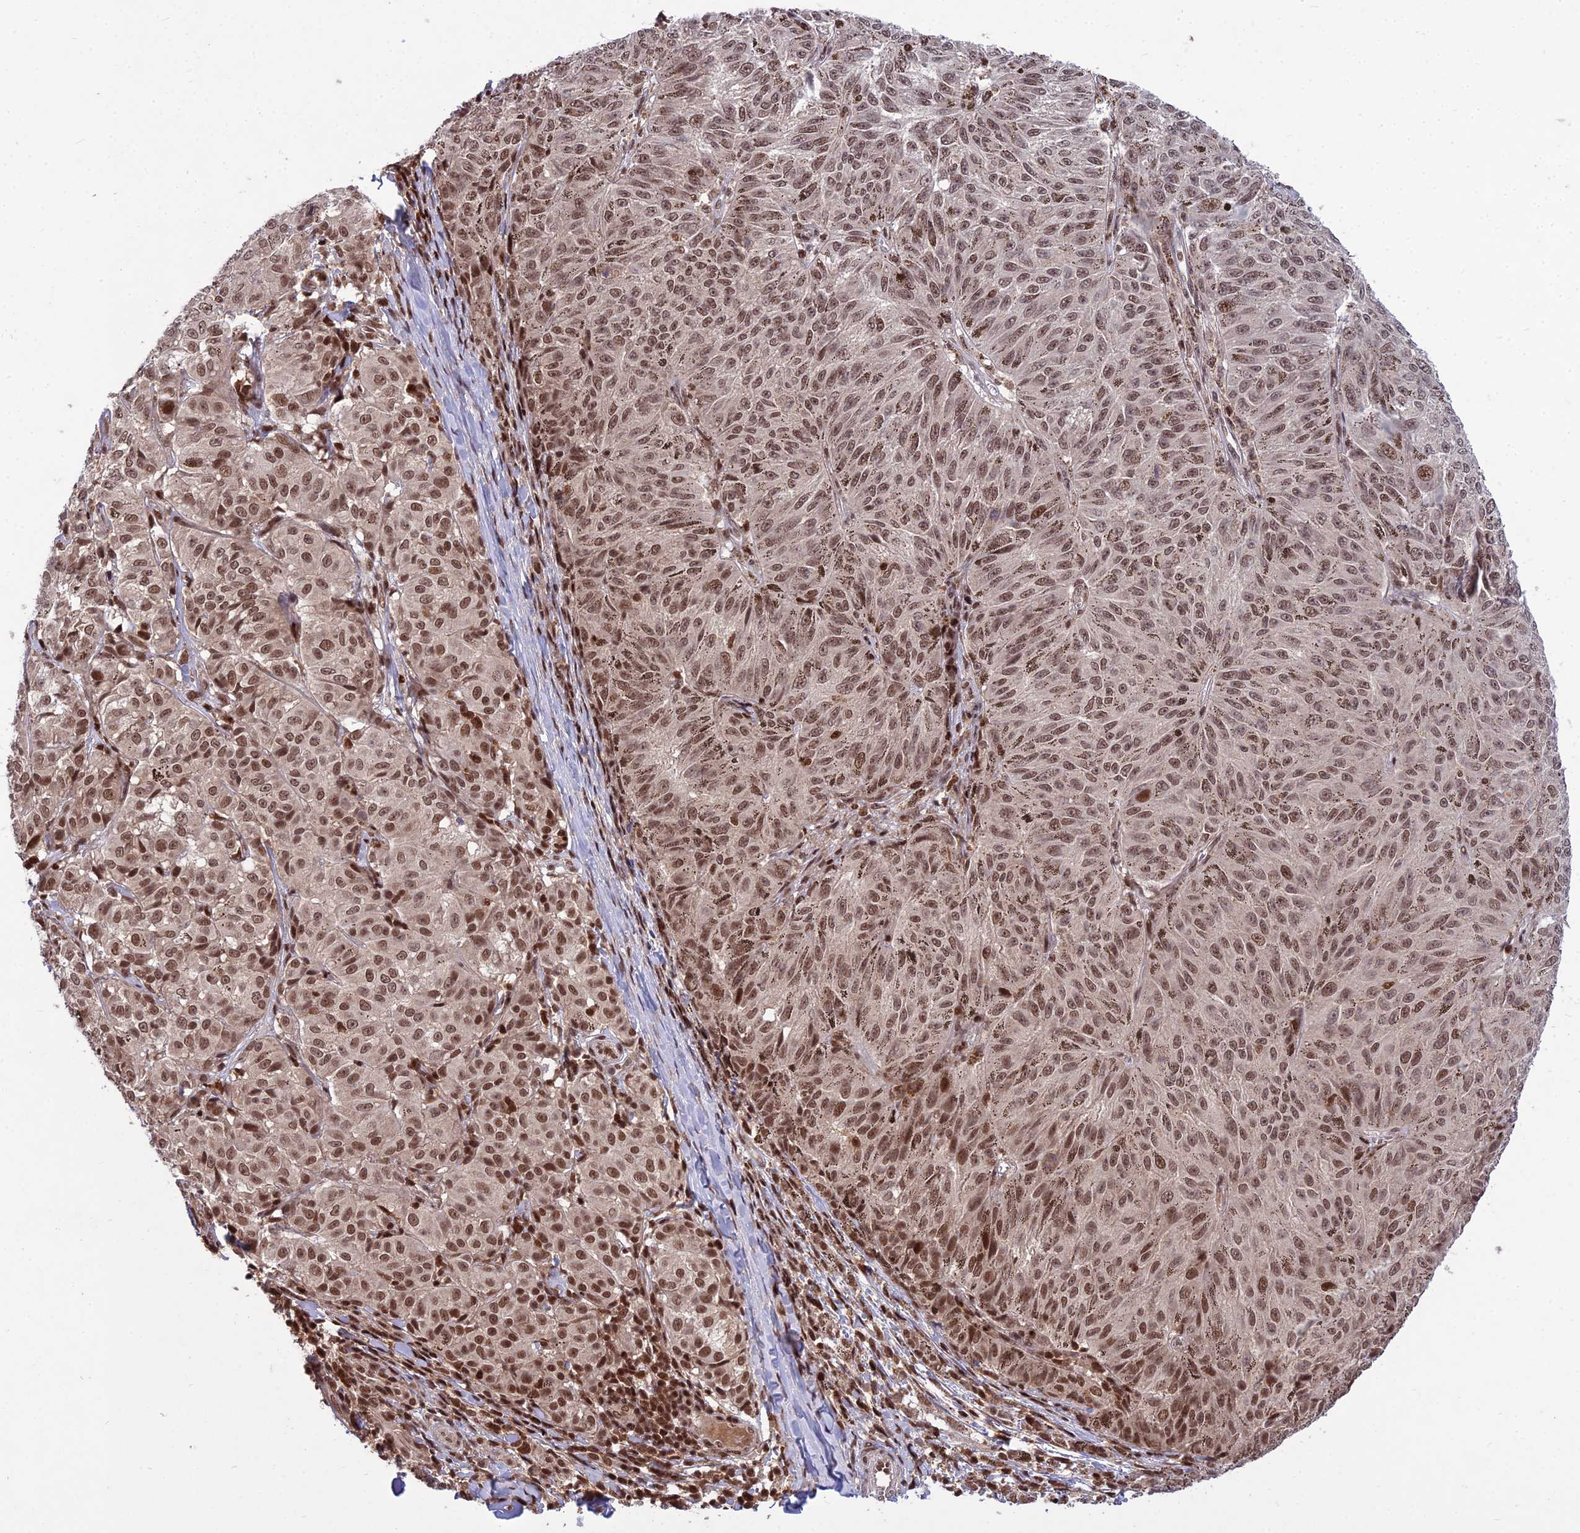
{"staining": {"intensity": "moderate", "quantity": ">75%", "location": "nuclear"}, "tissue": "melanoma", "cell_type": "Tumor cells", "image_type": "cancer", "snomed": [{"axis": "morphology", "description": "Malignant melanoma, NOS"}, {"axis": "topography", "description": "Skin"}], "caption": "The image reveals immunohistochemical staining of malignant melanoma. There is moderate nuclear staining is identified in approximately >75% of tumor cells.", "gene": "GMEB1", "patient": {"sex": "female", "age": 72}}